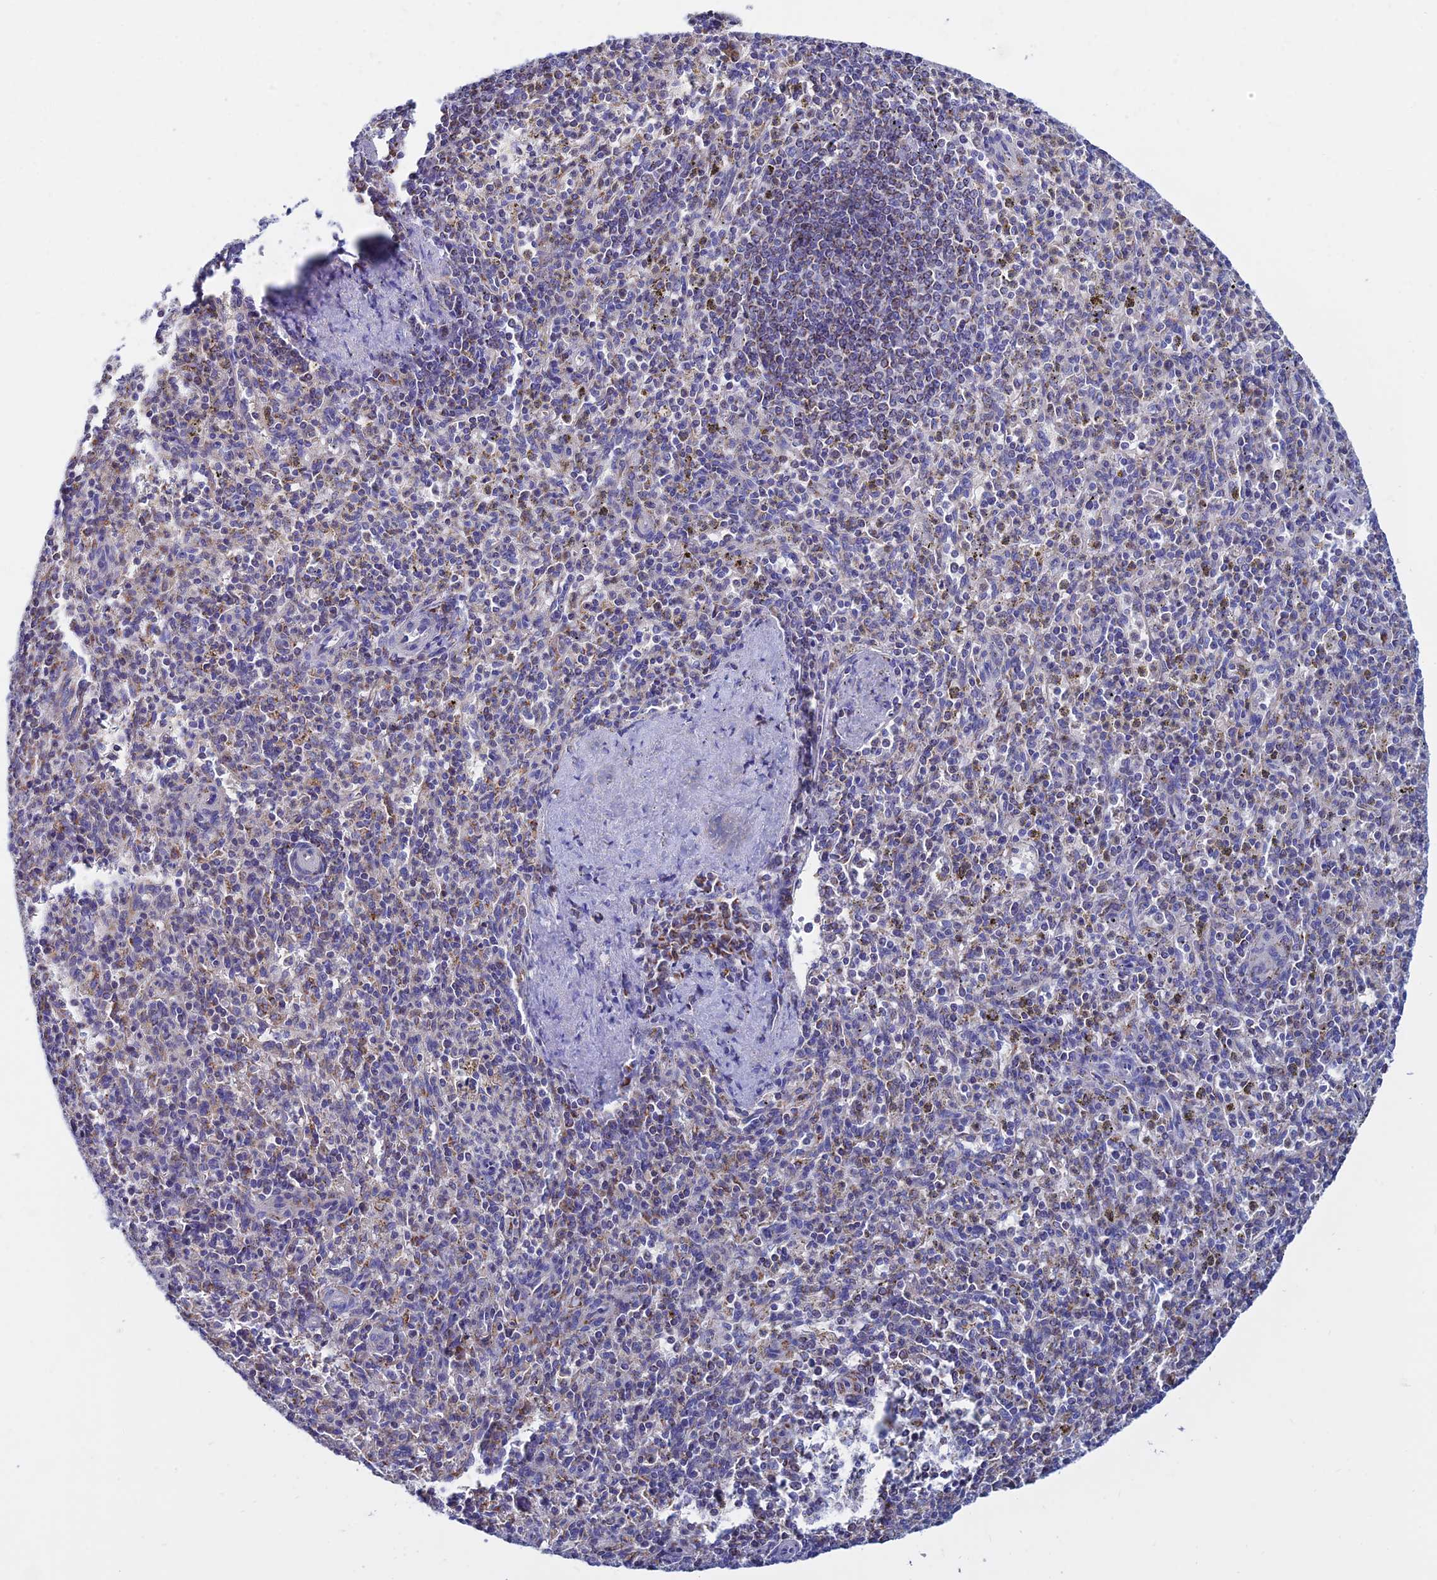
{"staining": {"intensity": "negative", "quantity": "none", "location": "none"}, "tissue": "spleen", "cell_type": "Cells in red pulp", "image_type": "normal", "snomed": [{"axis": "morphology", "description": "Normal tissue, NOS"}, {"axis": "topography", "description": "Spleen"}], "caption": "The image exhibits no staining of cells in red pulp in benign spleen.", "gene": "MGST1", "patient": {"sex": "male", "age": 72}}